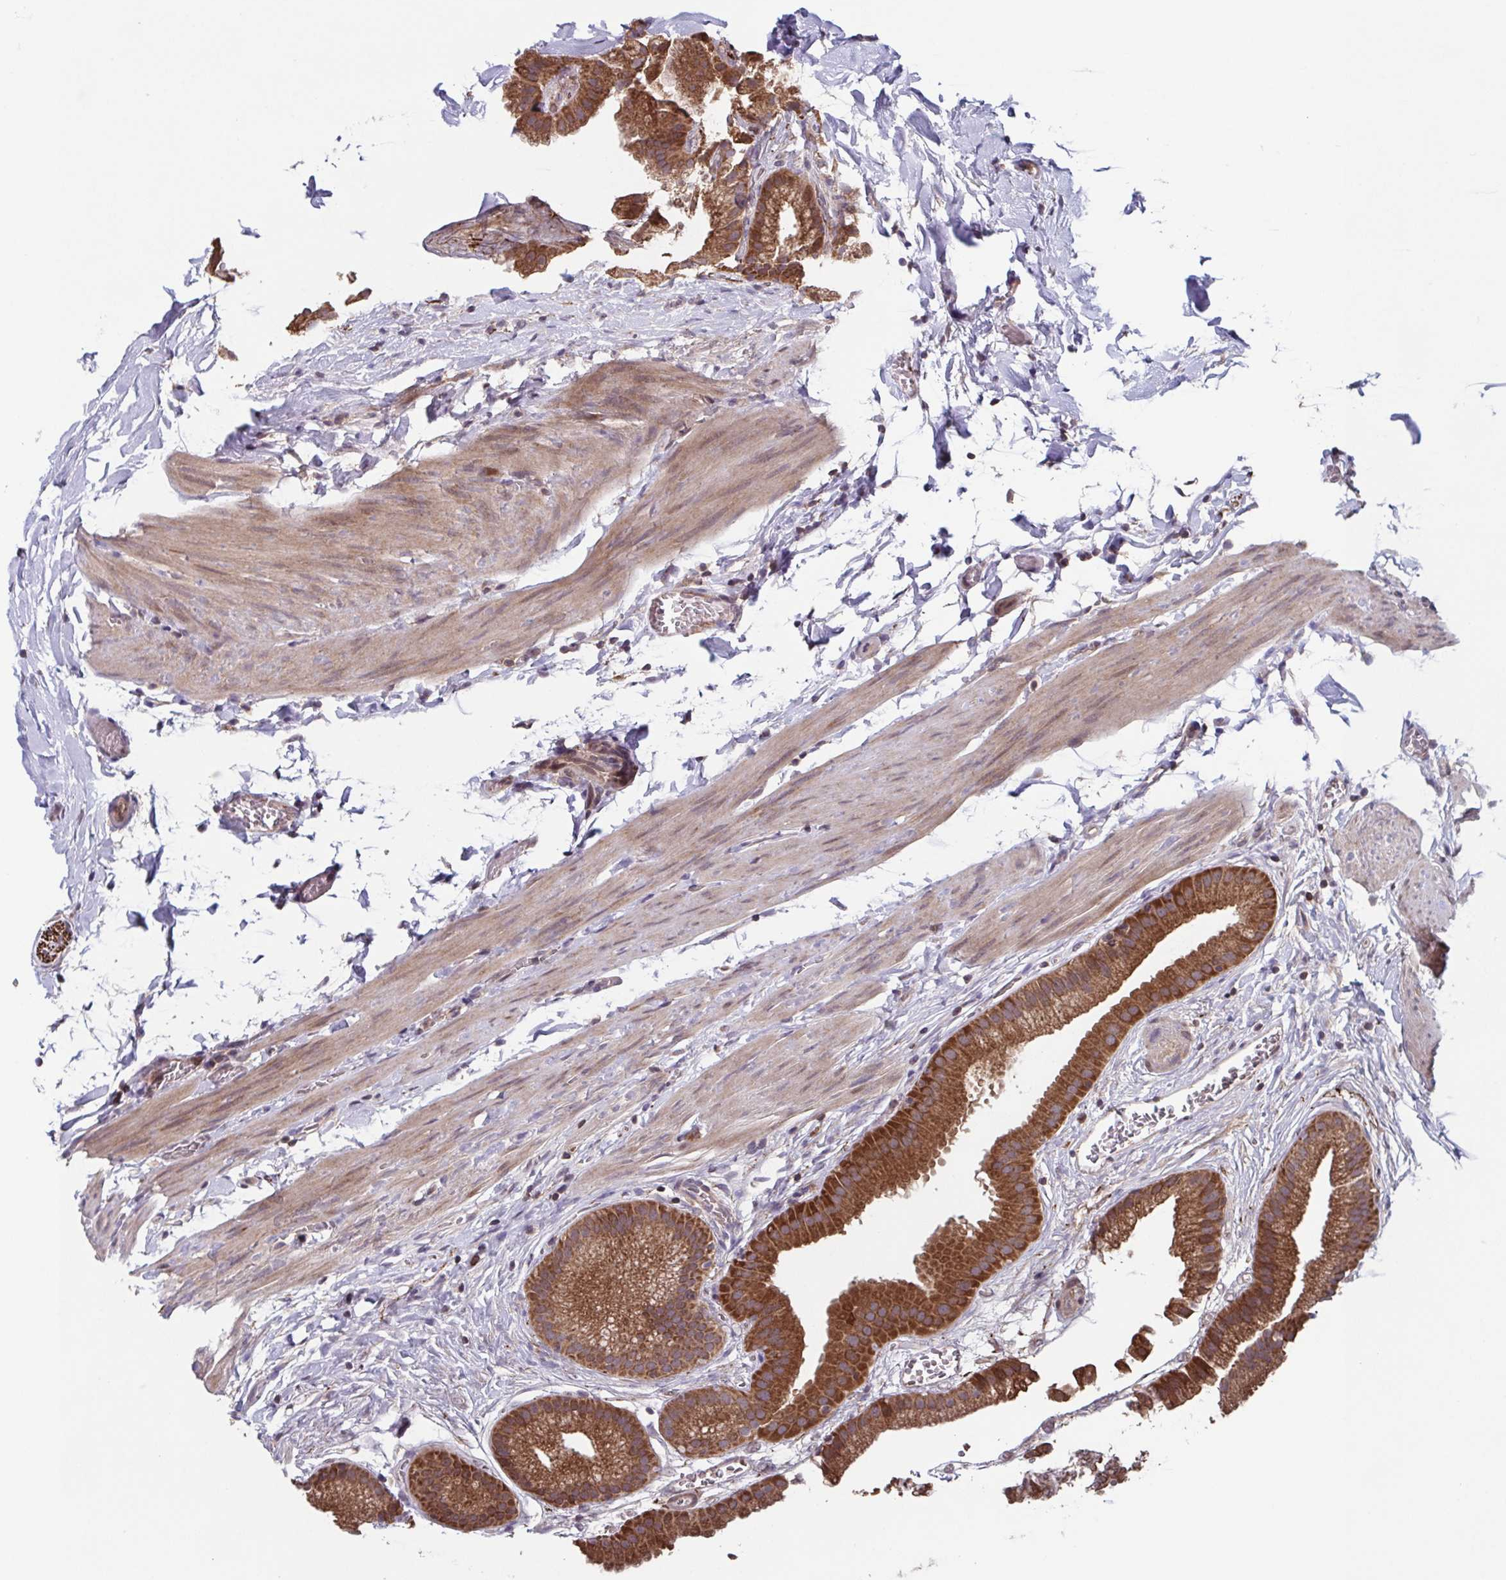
{"staining": {"intensity": "strong", "quantity": ">75%", "location": "cytoplasmic/membranous"}, "tissue": "gallbladder", "cell_type": "Glandular cells", "image_type": "normal", "snomed": [{"axis": "morphology", "description": "Normal tissue, NOS"}, {"axis": "topography", "description": "Gallbladder"}], "caption": "DAB immunohistochemical staining of benign gallbladder displays strong cytoplasmic/membranous protein staining in about >75% of glandular cells.", "gene": "TTC19", "patient": {"sex": "female", "age": 63}}